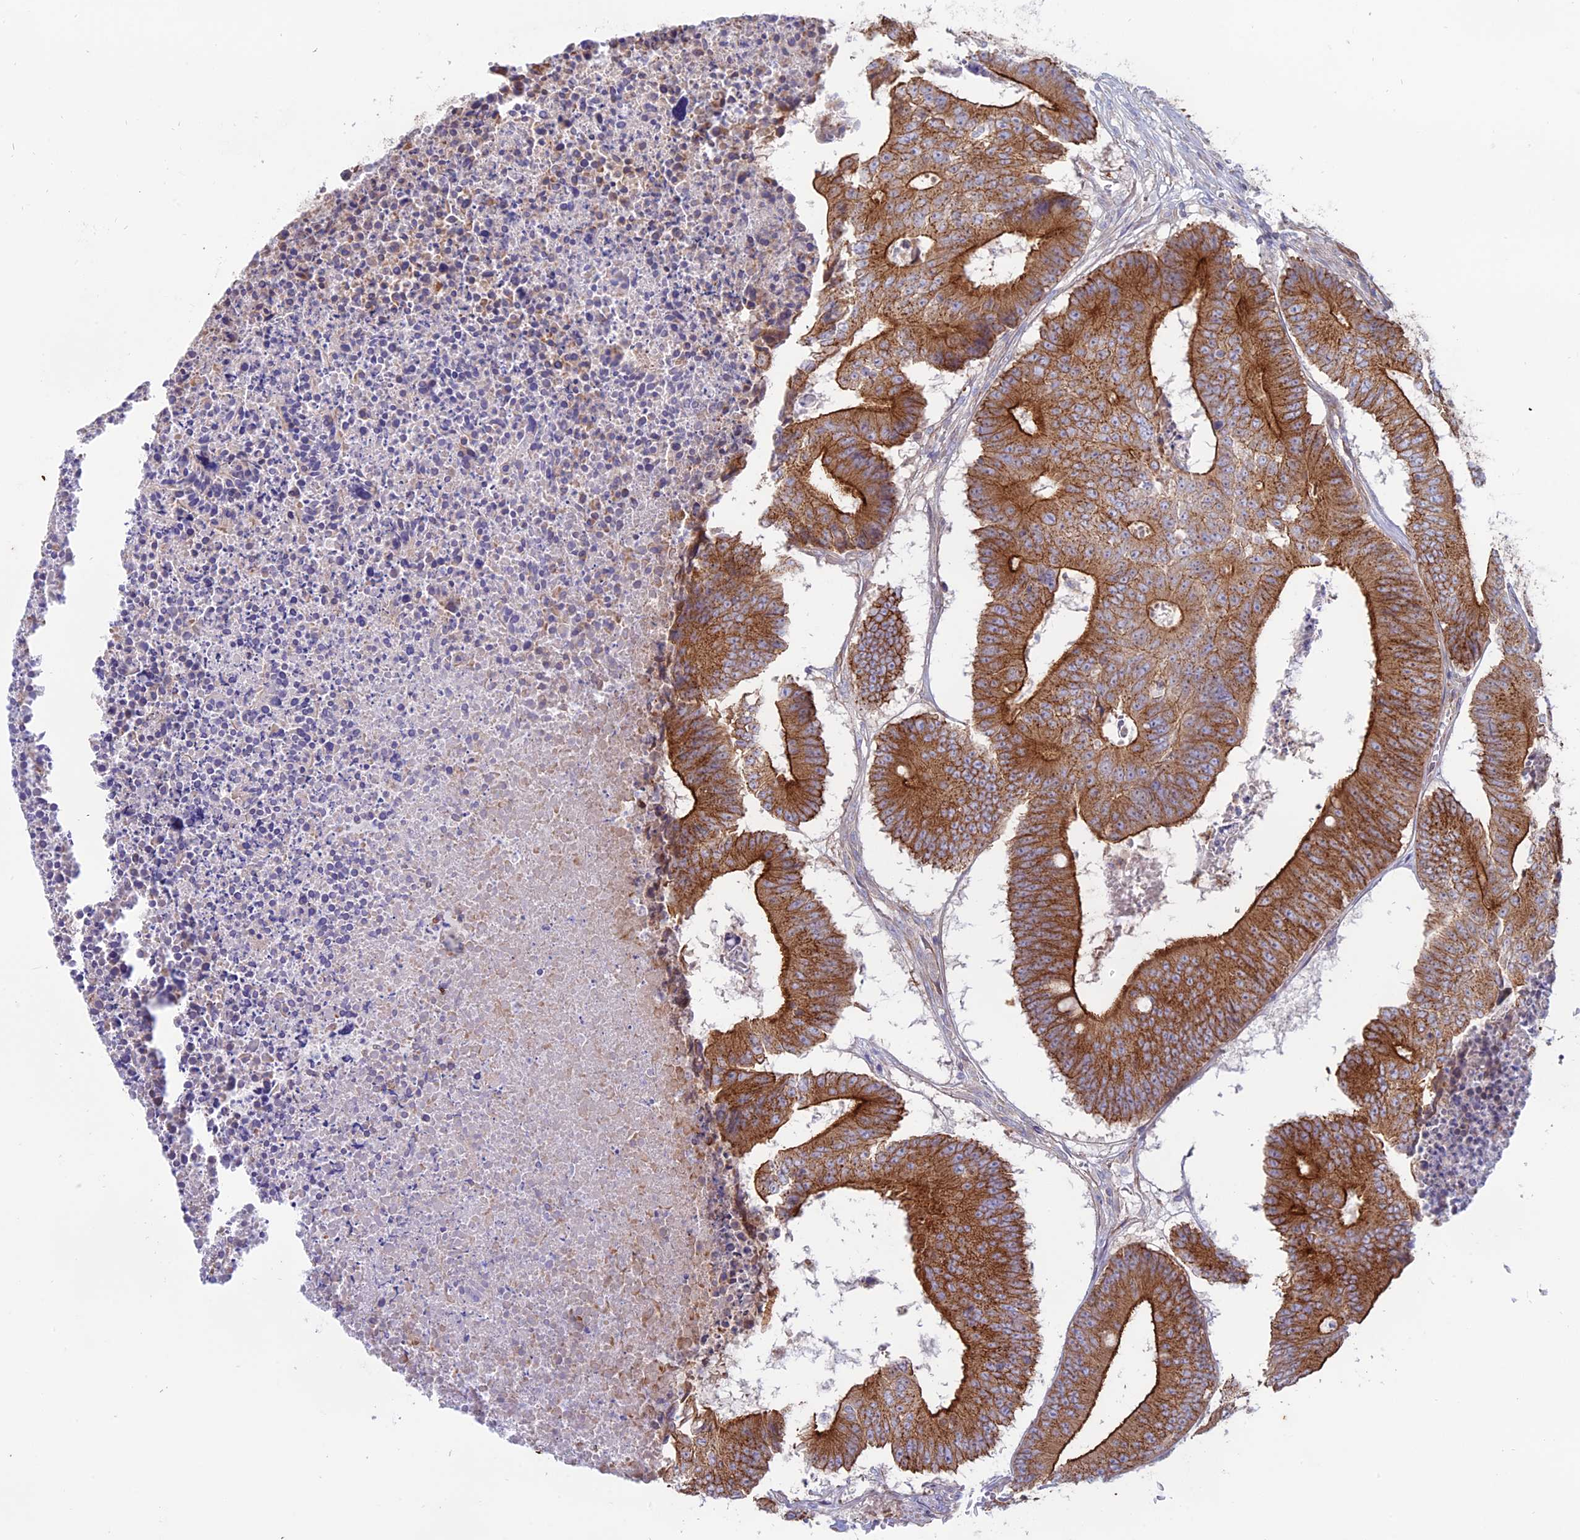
{"staining": {"intensity": "strong", "quantity": ">75%", "location": "cytoplasmic/membranous"}, "tissue": "colorectal cancer", "cell_type": "Tumor cells", "image_type": "cancer", "snomed": [{"axis": "morphology", "description": "Adenocarcinoma, NOS"}, {"axis": "topography", "description": "Colon"}], "caption": "Immunohistochemistry (DAB) staining of colorectal cancer (adenocarcinoma) exhibits strong cytoplasmic/membranous protein staining in about >75% of tumor cells. Using DAB (3,3'-diaminobenzidine) (brown) and hematoxylin (blue) stains, captured at high magnification using brightfield microscopy.", "gene": "MYO5B", "patient": {"sex": "male", "age": 87}}